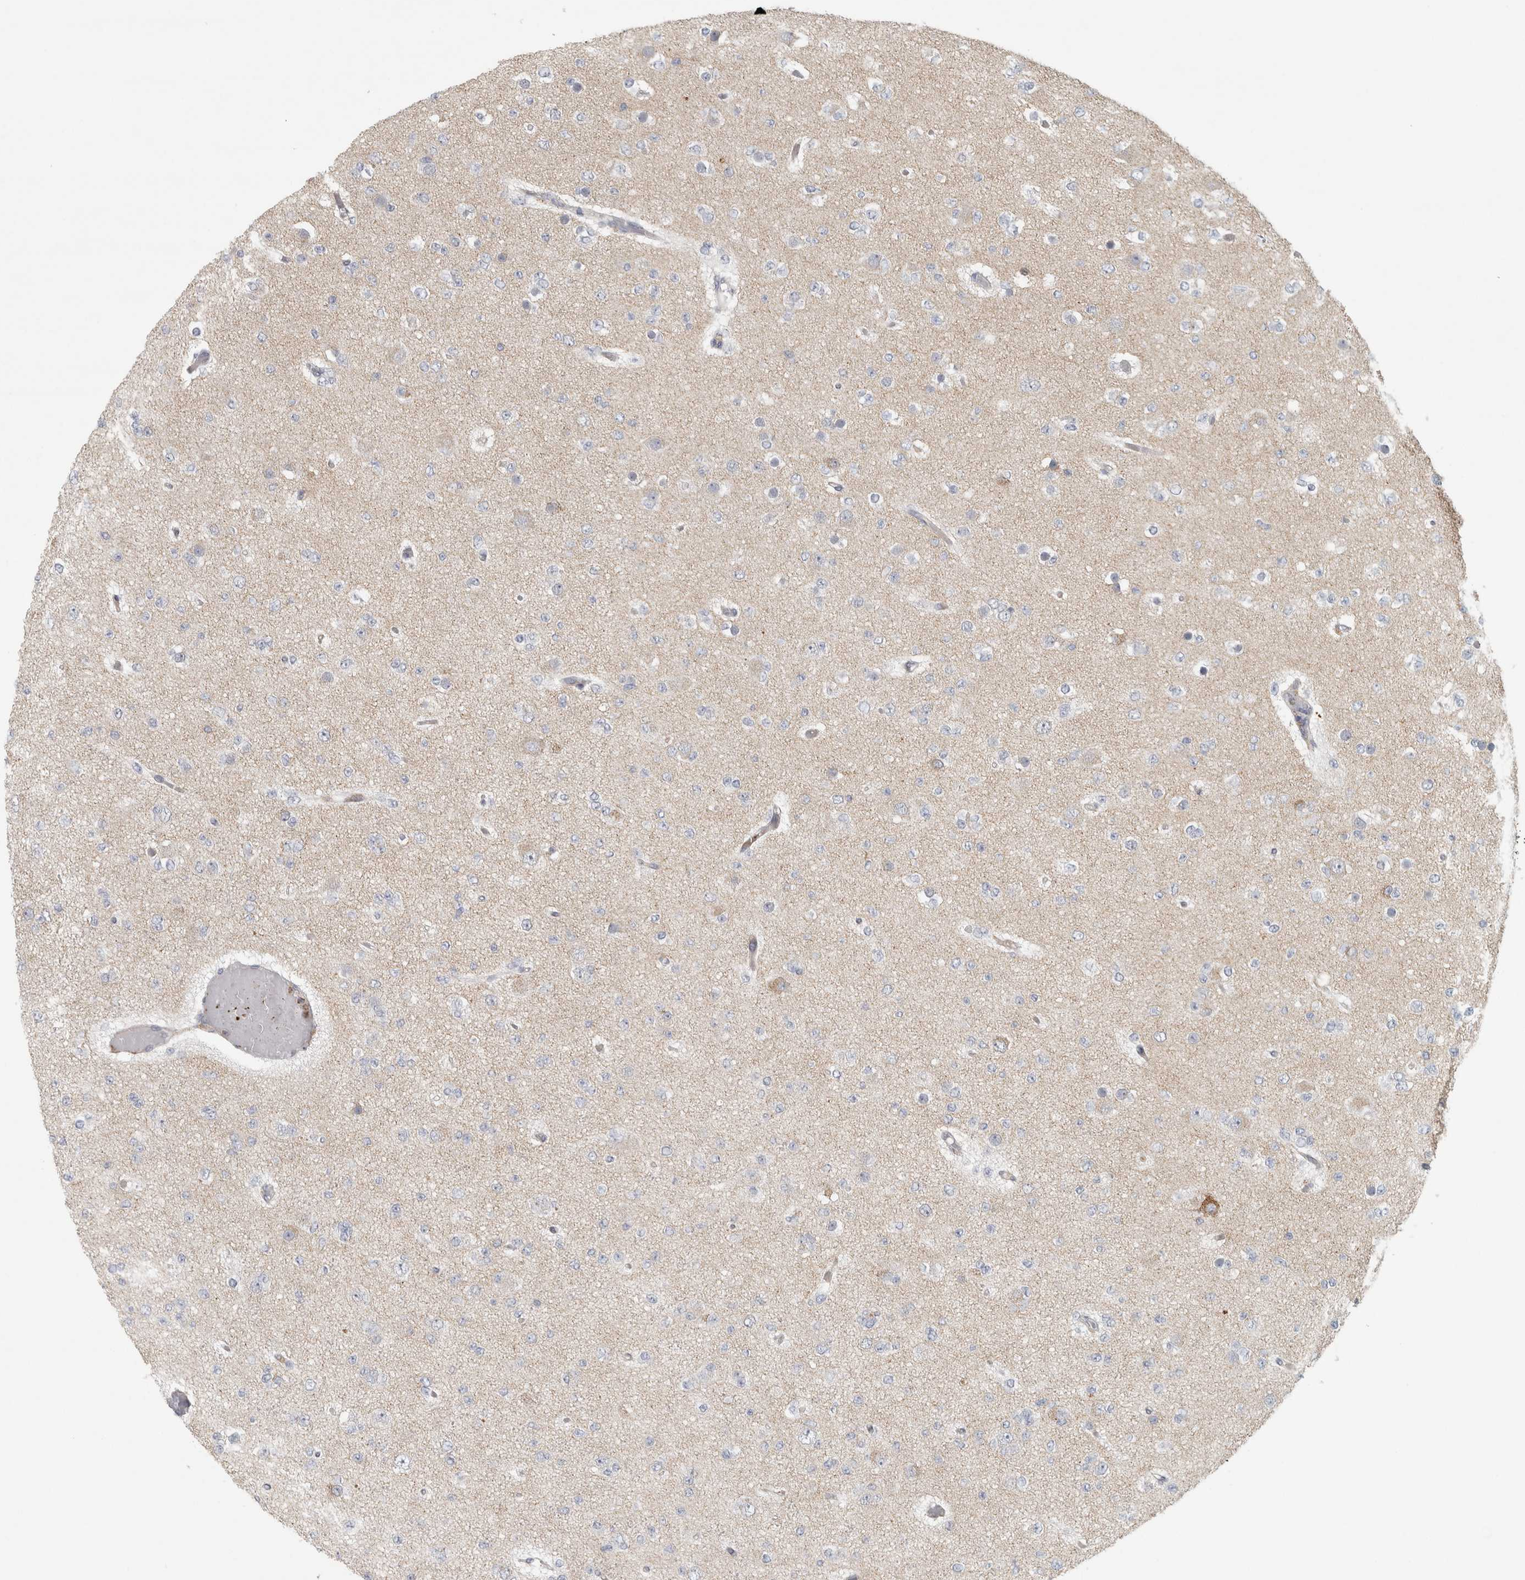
{"staining": {"intensity": "negative", "quantity": "none", "location": "none"}, "tissue": "glioma", "cell_type": "Tumor cells", "image_type": "cancer", "snomed": [{"axis": "morphology", "description": "Glioma, malignant, Low grade"}, {"axis": "topography", "description": "Brain"}], "caption": "The photomicrograph shows no significant expression in tumor cells of glioma.", "gene": "PTPRN2", "patient": {"sex": "female", "age": 22}}